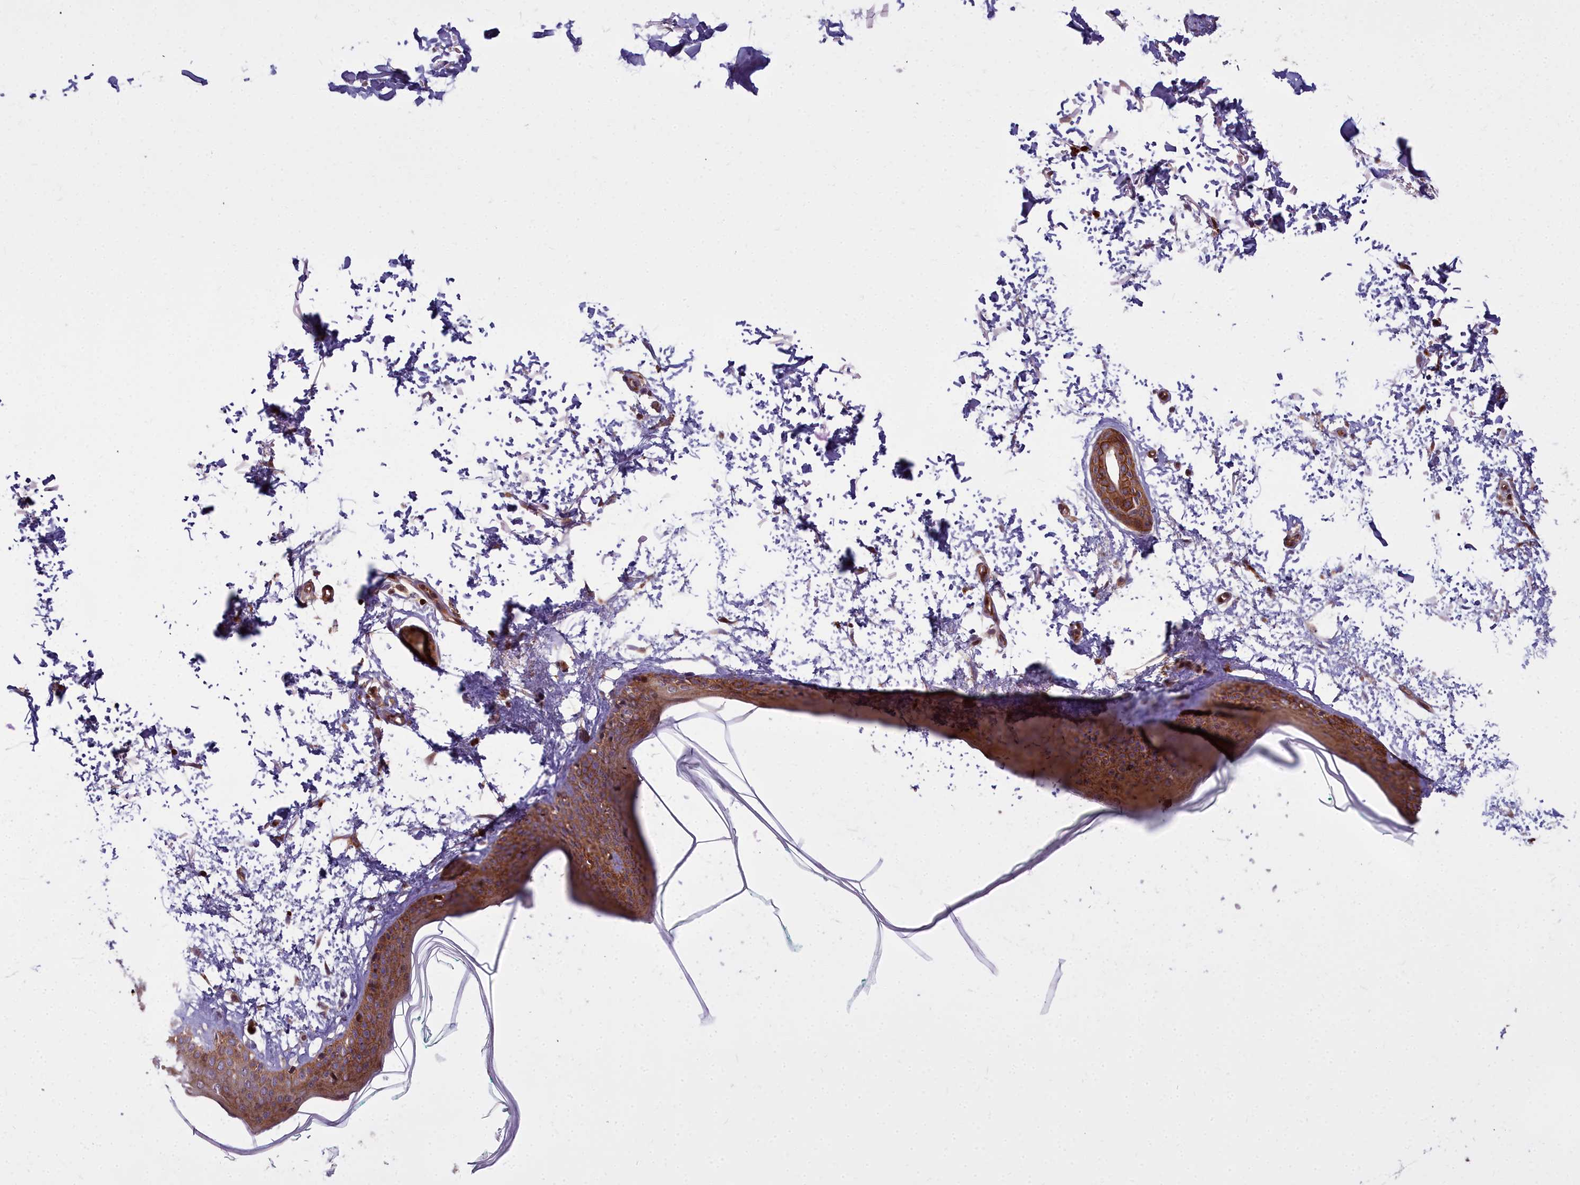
{"staining": {"intensity": "negative", "quantity": "none", "location": "none"}, "tissue": "skin", "cell_type": "Fibroblasts", "image_type": "normal", "snomed": [{"axis": "morphology", "description": "Normal tissue, NOS"}, {"axis": "topography", "description": "Skin"}], "caption": "Immunohistochemistry (IHC) image of normal skin stained for a protein (brown), which displays no positivity in fibroblasts. The staining is performed using DAB (3,3'-diaminobenzidine) brown chromogen with nuclei counter-stained in using hematoxylin.", "gene": "GLYATL3", "patient": {"sex": "male", "age": 66}}